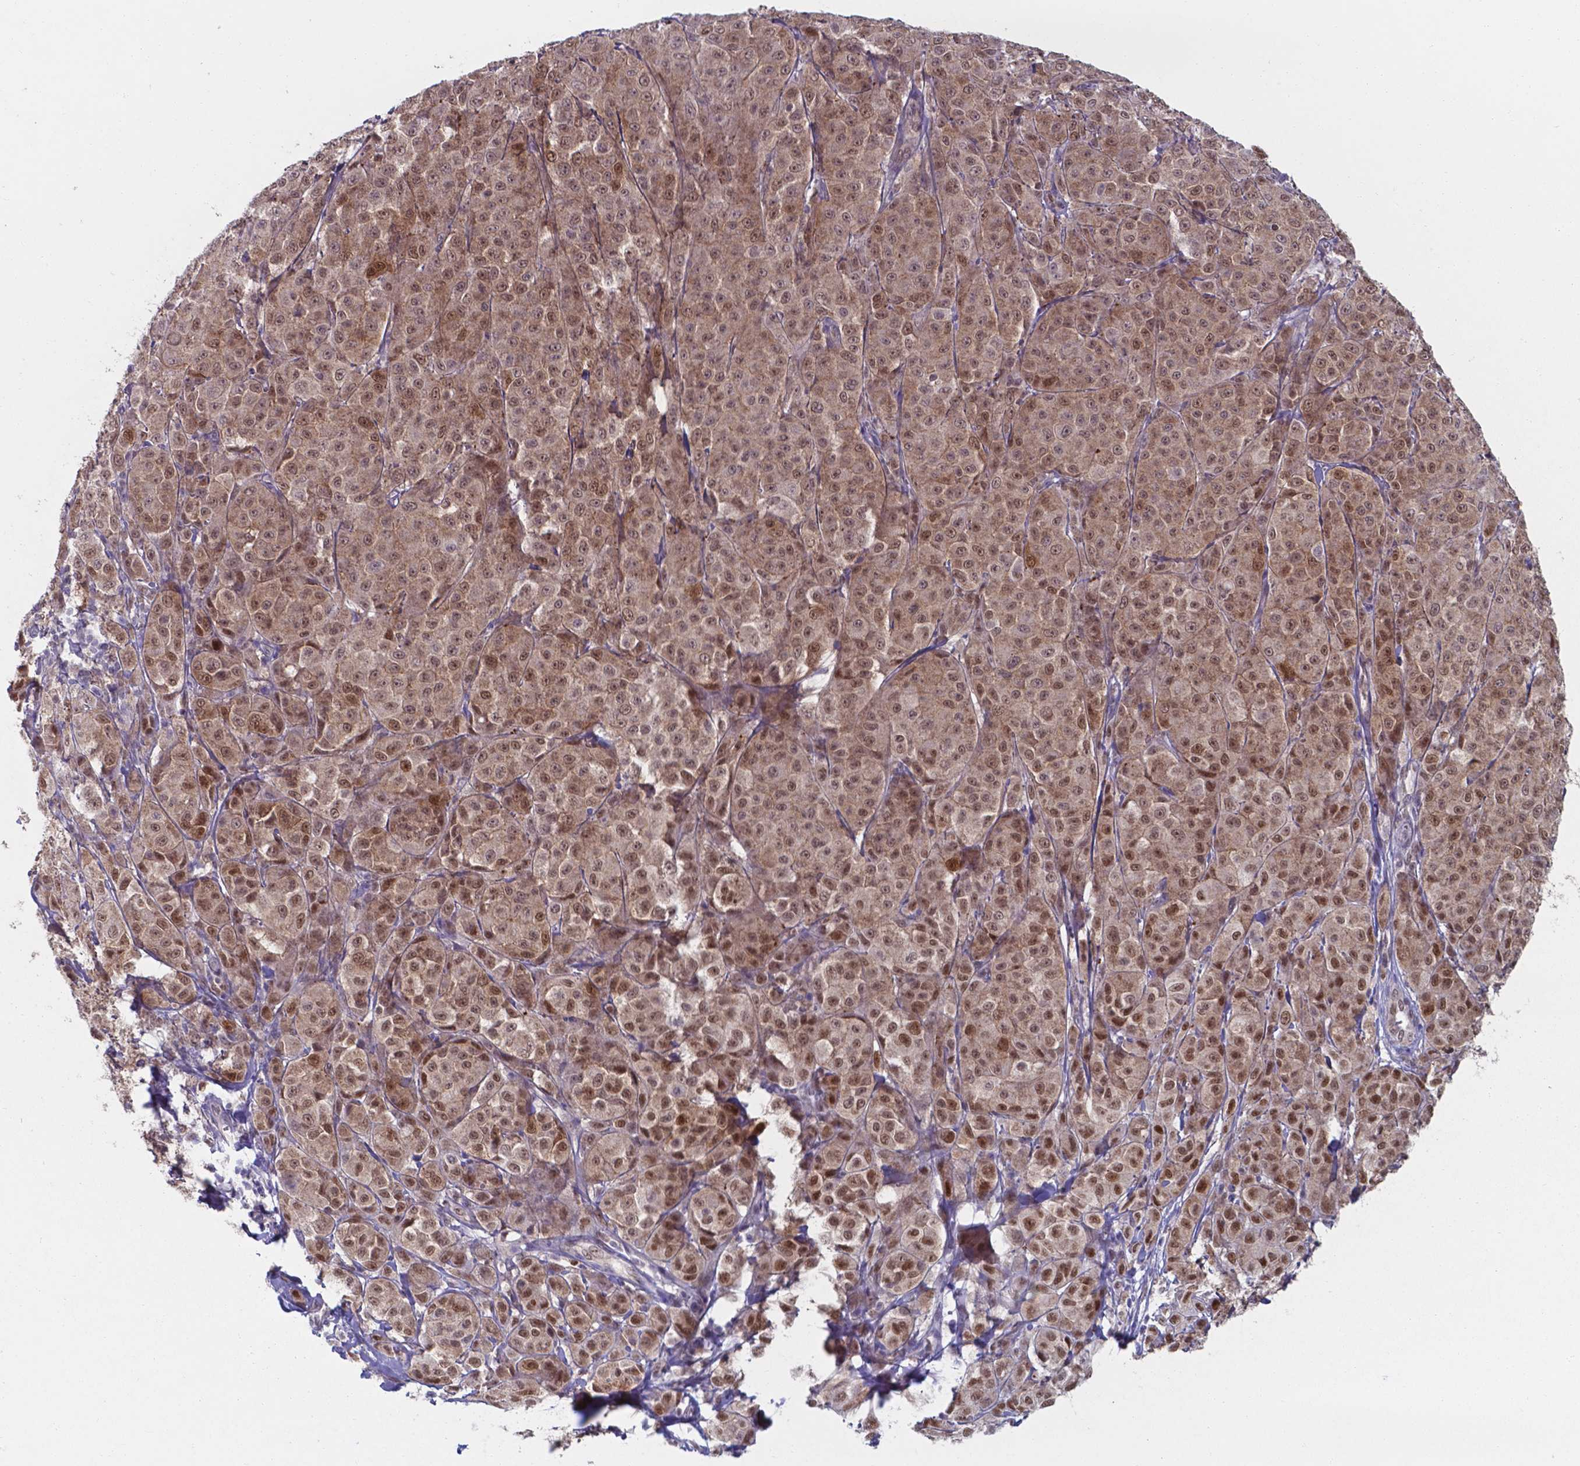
{"staining": {"intensity": "moderate", "quantity": ">75%", "location": "cytoplasmic/membranous,nuclear"}, "tissue": "melanoma", "cell_type": "Tumor cells", "image_type": "cancer", "snomed": [{"axis": "morphology", "description": "Malignant melanoma, NOS"}, {"axis": "topography", "description": "Skin"}], "caption": "Protein staining demonstrates moderate cytoplasmic/membranous and nuclear positivity in about >75% of tumor cells in melanoma.", "gene": "UBE2E2", "patient": {"sex": "male", "age": 89}}